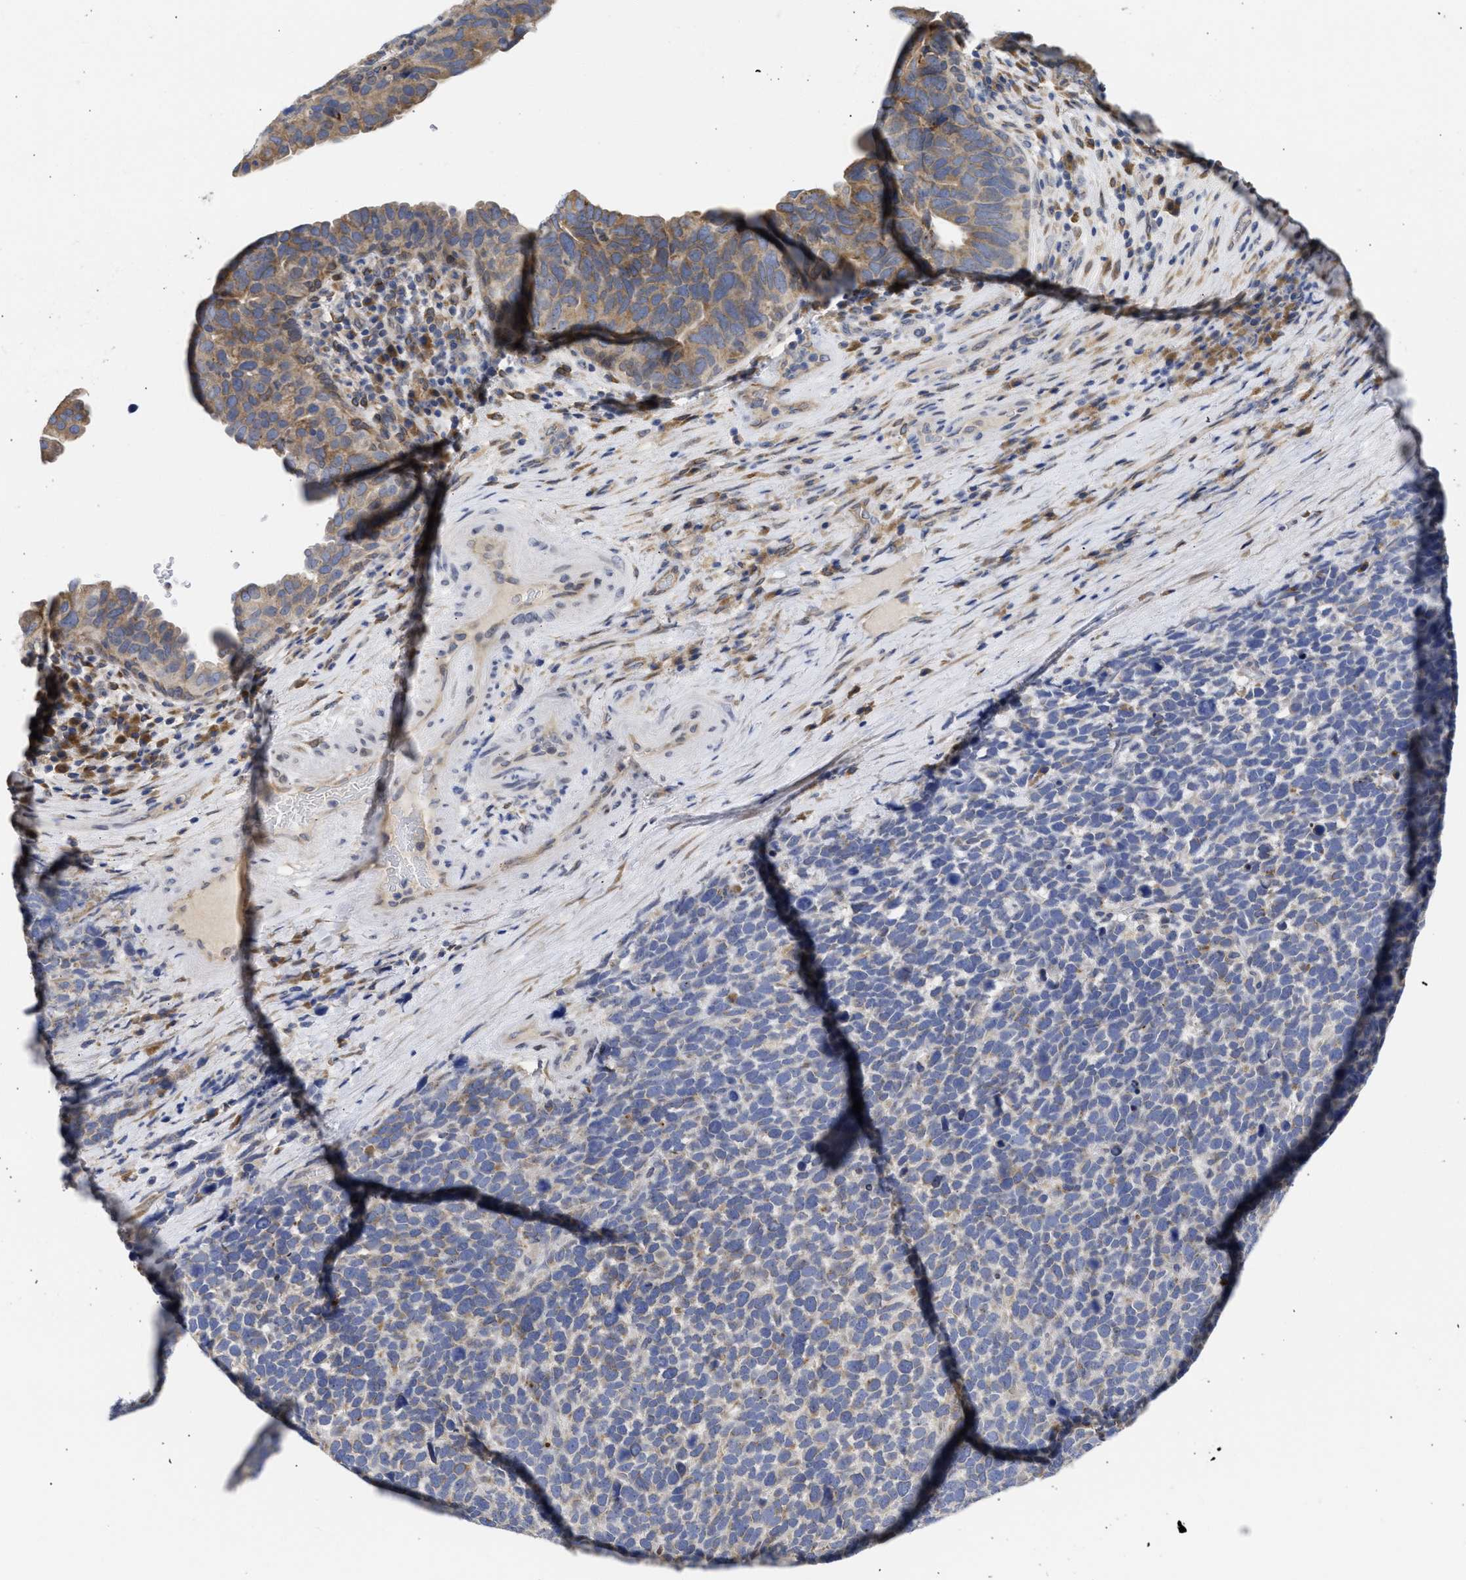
{"staining": {"intensity": "weak", "quantity": ">75%", "location": "cytoplasmic/membranous"}, "tissue": "urothelial cancer", "cell_type": "Tumor cells", "image_type": "cancer", "snomed": [{"axis": "morphology", "description": "Urothelial carcinoma, High grade"}, {"axis": "topography", "description": "Urinary bladder"}], "caption": "High-magnification brightfield microscopy of urothelial cancer stained with DAB (3,3'-diaminobenzidine) (brown) and counterstained with hematoxylin (blue). tumor cells exhibit weak cytoplasmic/membranous expression is identified in about>75% of cells.", "gene": "TMED1", "patient": {"sex": "female", "age": 82}}